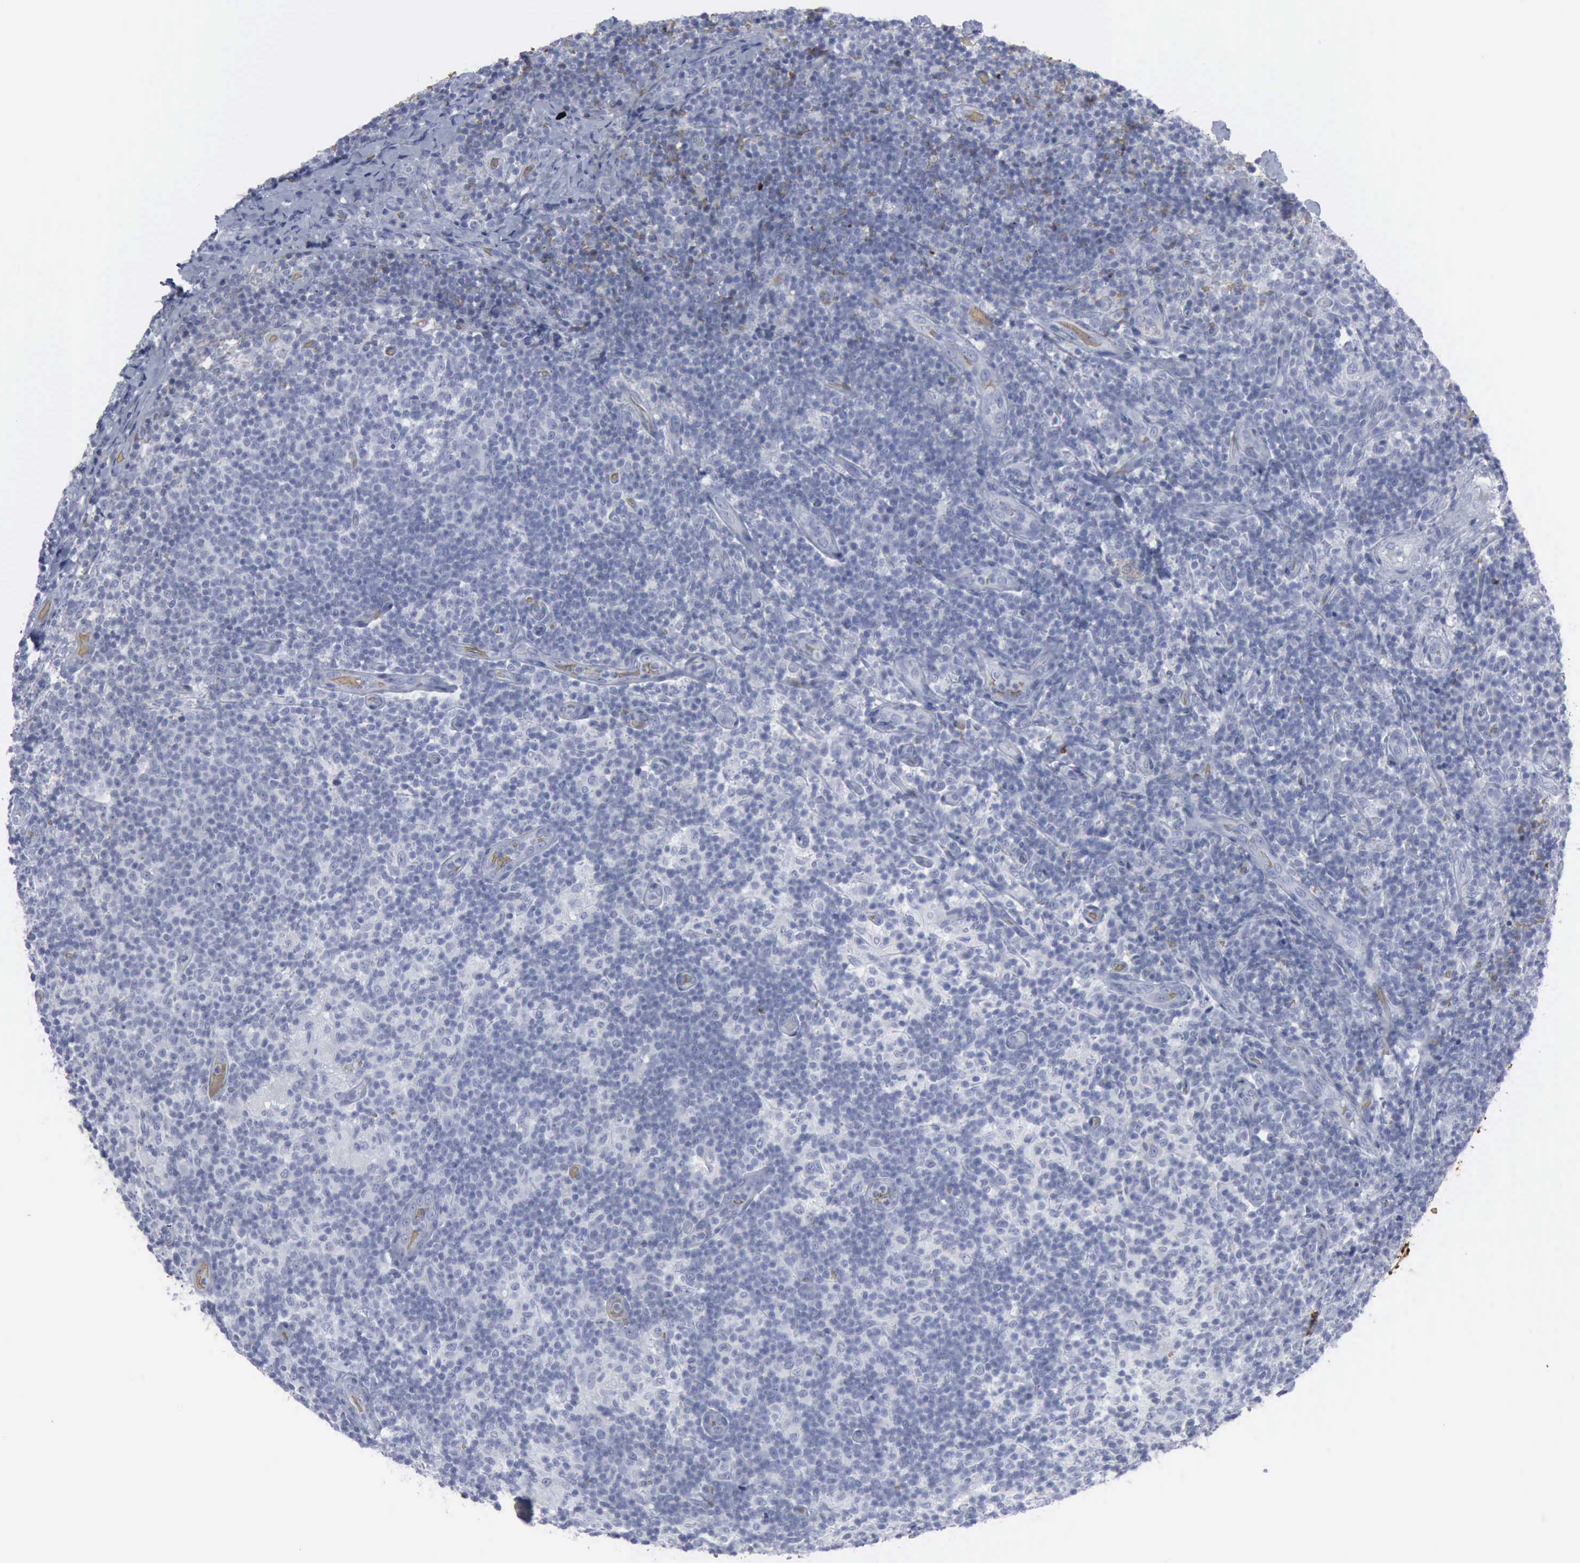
{"staining": {"intensity": "negative", "quantity": "none", "location": "none"}, "tissue": "lymph node", "cell_type": "Germinal center cells", "image_type": "normal", "snomed": [{"axis": "morphology", "description": "Normal tissue, NOS"}, {"axis": "morphology", "description": "Inflammation, NOS"}, {"axis": "topography", "description": "Lymph node"}], "caption": "Immunohistochemical staining of benign lymph node exhibits no significant expression in germinal center cells.", "gene": "TGFB1", "patient": {"sex": "male", "age": 46}}